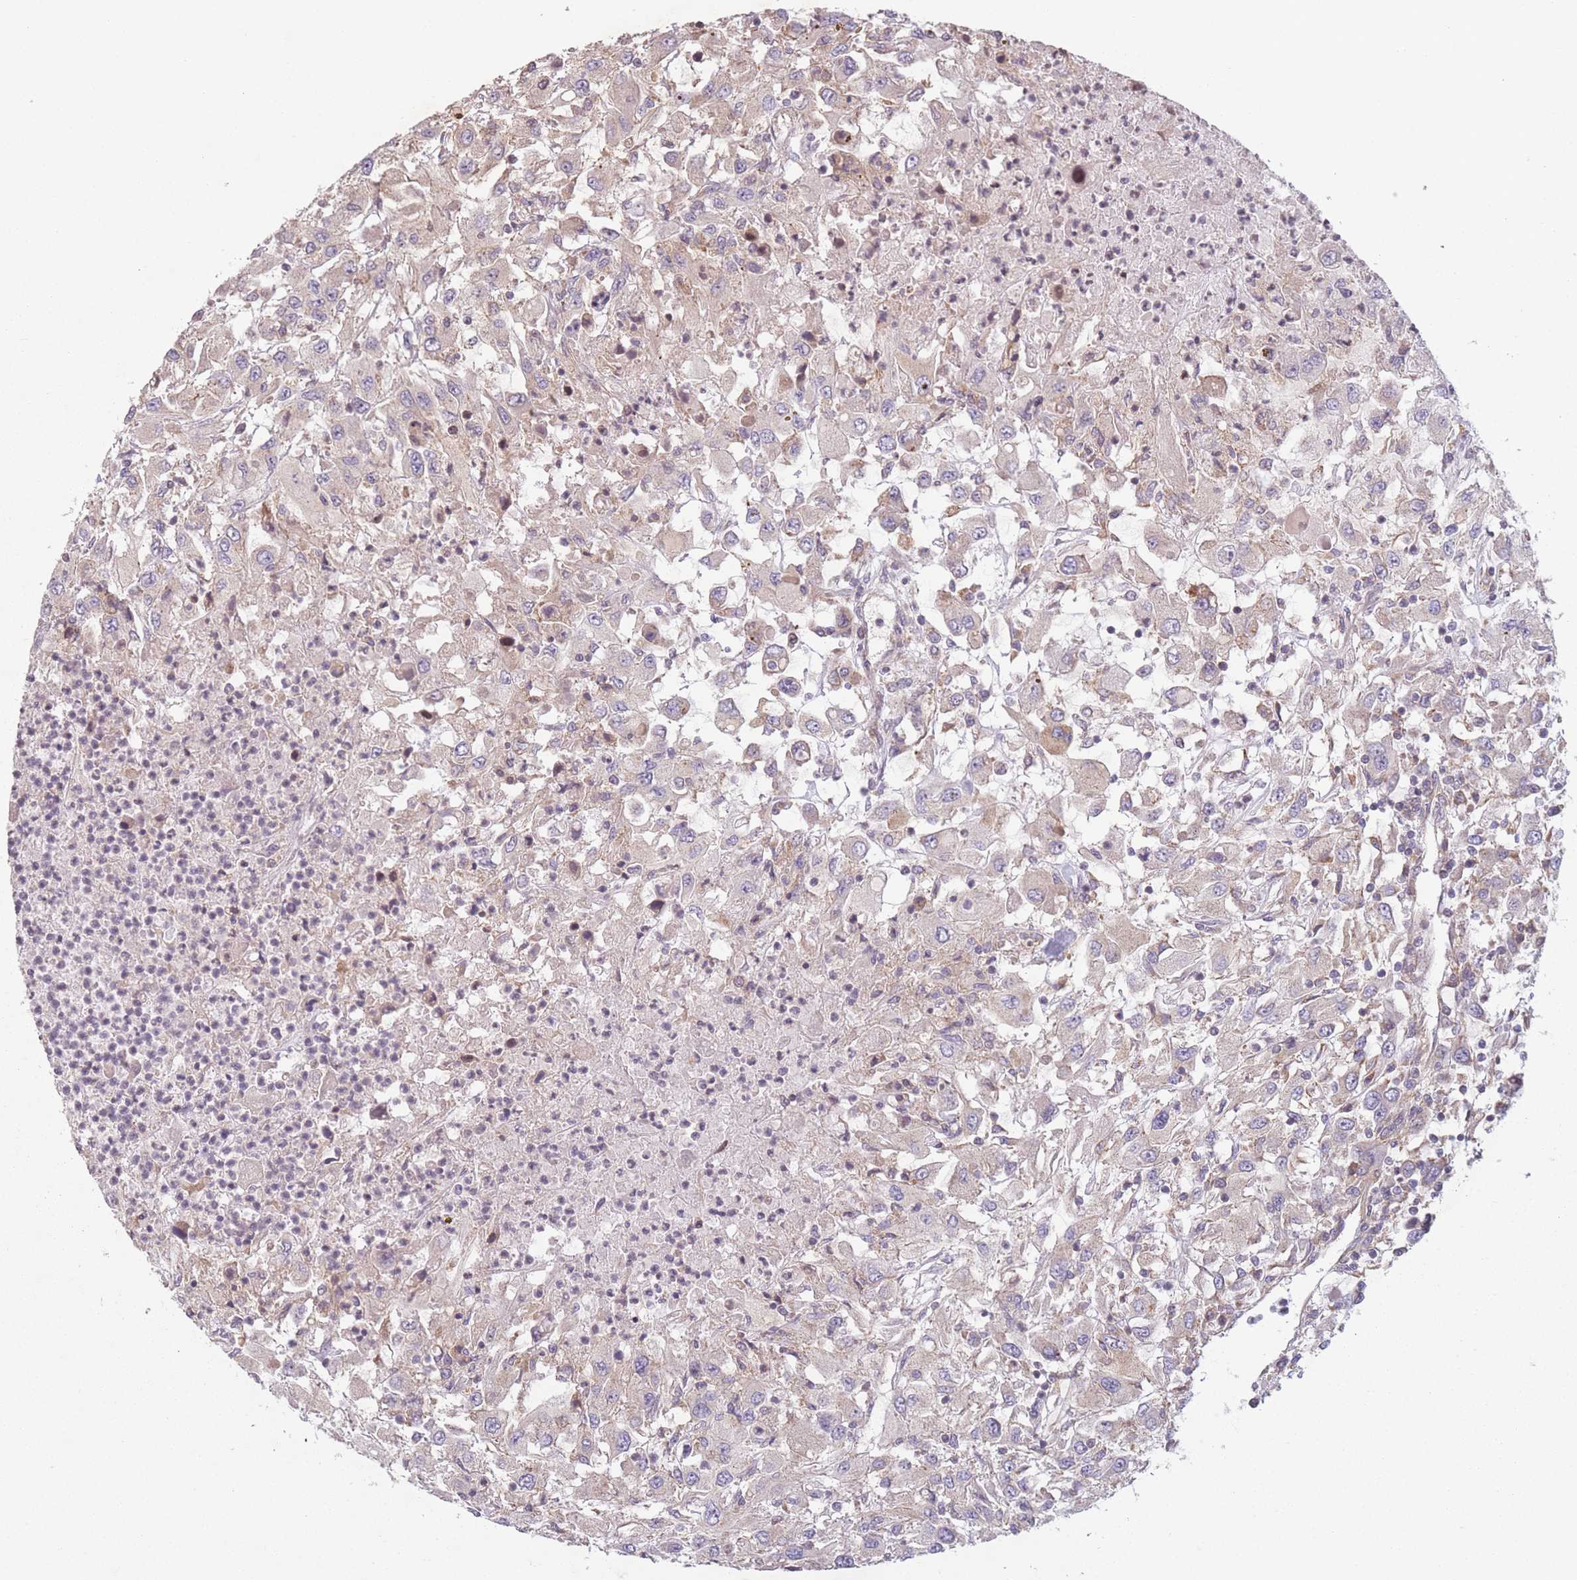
{"staining": {"intensity": "weak", "quantity": "25%-75%", "location": "cytoplasmic/membranous"}, "tissue": "renal cancer", "cell_type": "Tumor cells", "image_type": "cancer", "snomed": [{"axis": "morphology", "description": "Adenocarcinoma, NOS"}, {"axis": "topography", "description": "Kidney"}], "caption": "Human renal cancer (adenocarcinoma) stained for a protein (brown) exhibits weak cytoplasmic/membranous positive expression in about 25%-75% of tumor cells.", "gene": "WASHC2A", "patient": {"sex": "female", "age": 67}}